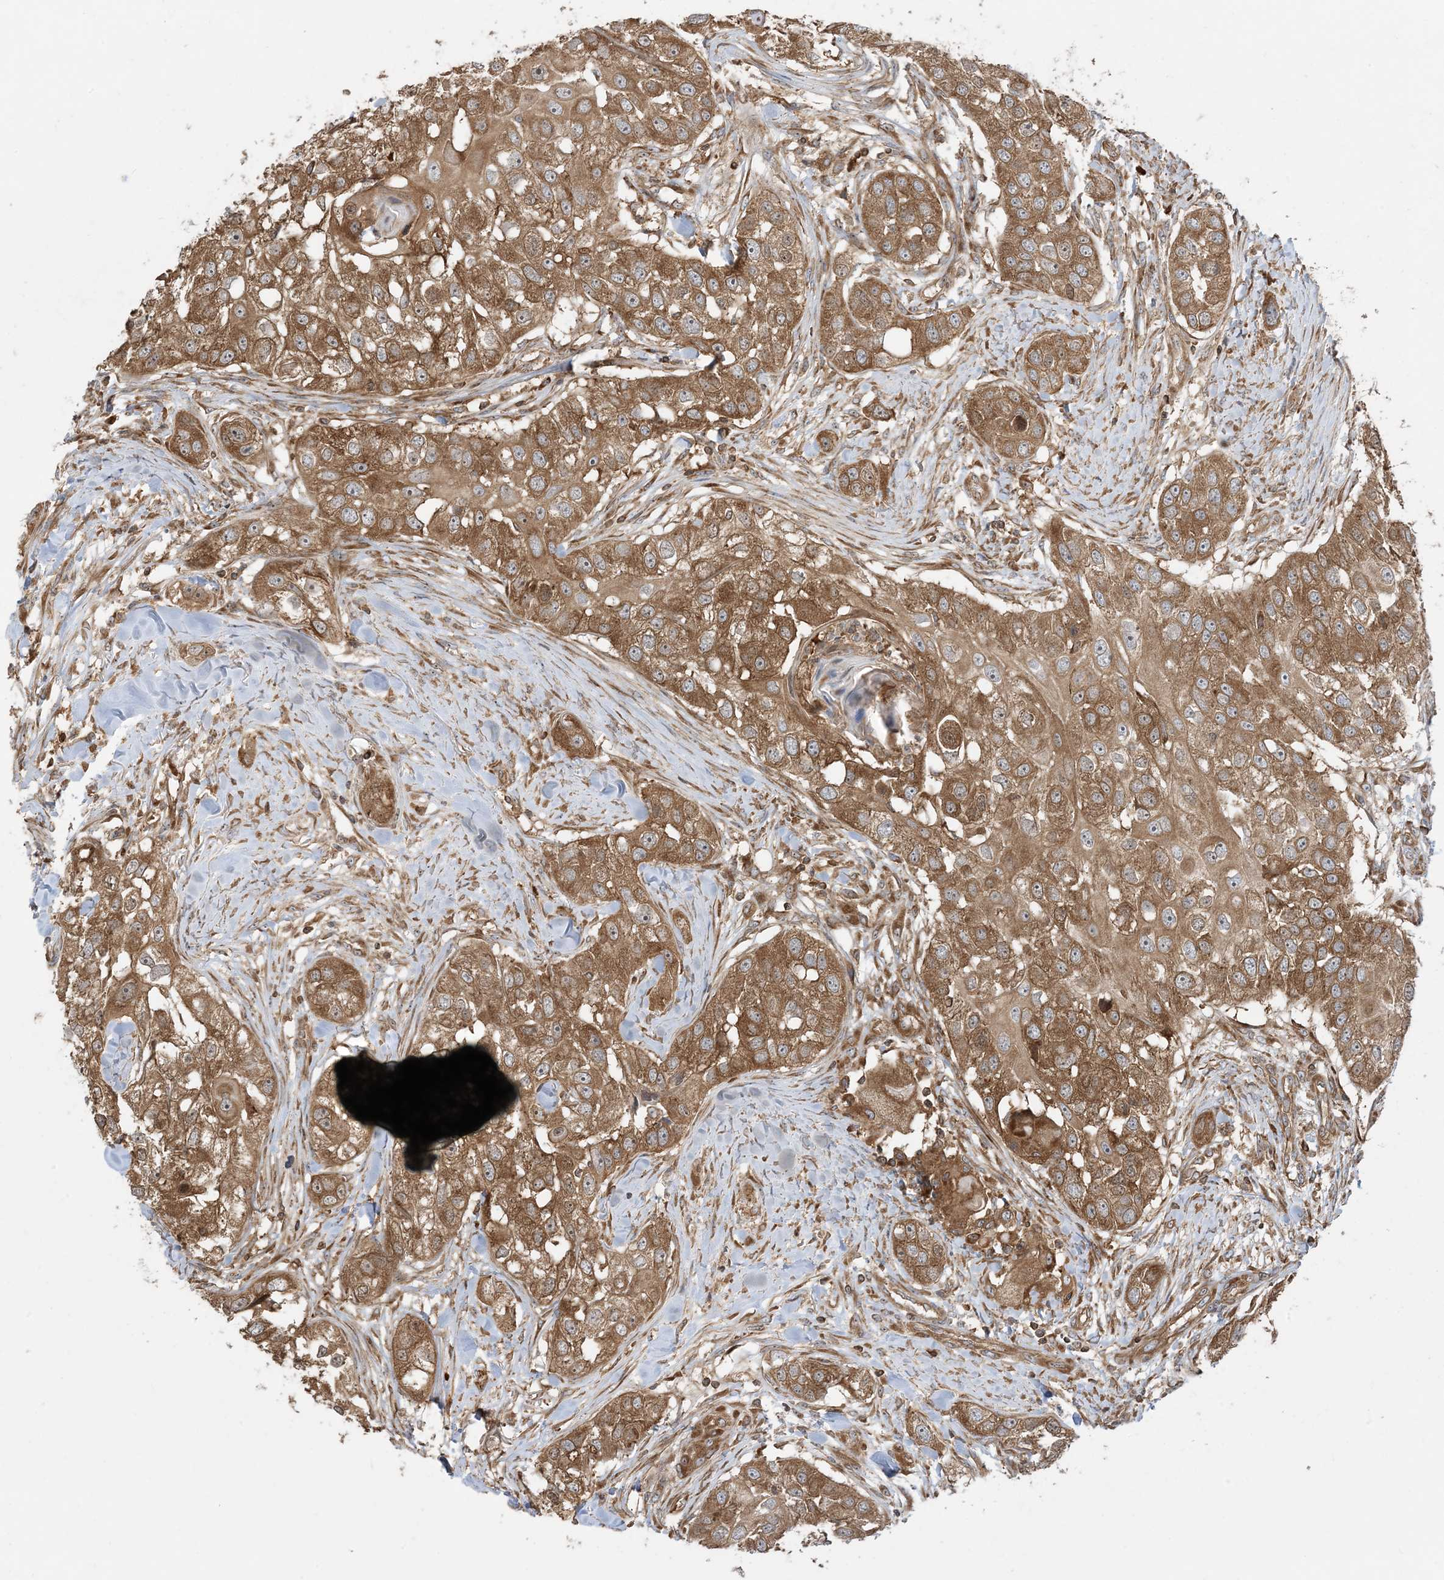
{"staining": {"intensity": "moderate", "quantity": ">75%", "location": "cytoplasmic/membranous,nuclear"}, "tissue": "head and neck cancer", "cell_type": "Tumor cells", "image_type": "cancer", "snomed": [{"axis": "morphology", "description": "Normal tissue, NOS"}, {"axis": "morphology", "description": "Squamous cell carcinoma, NOS"}, {"axis": "topography", "description": "Skeletal muscle"}, {"axis": "topography", "description": "Head-Neck"}], "caption": "Brown immunohistochemical staining in human head and neck cancer displays moderate cytoplasmic/membranous and nuclear expression in approximately >75% of tumor cells. The staining is performed using DAB (3,3'-diaminobenzidine) brown chromogen to label protein expression. The nuclei are counter-stained blue using hematoxylin.", "gene": "SRP72", "patient": {"sex": "male", "age": 51}}